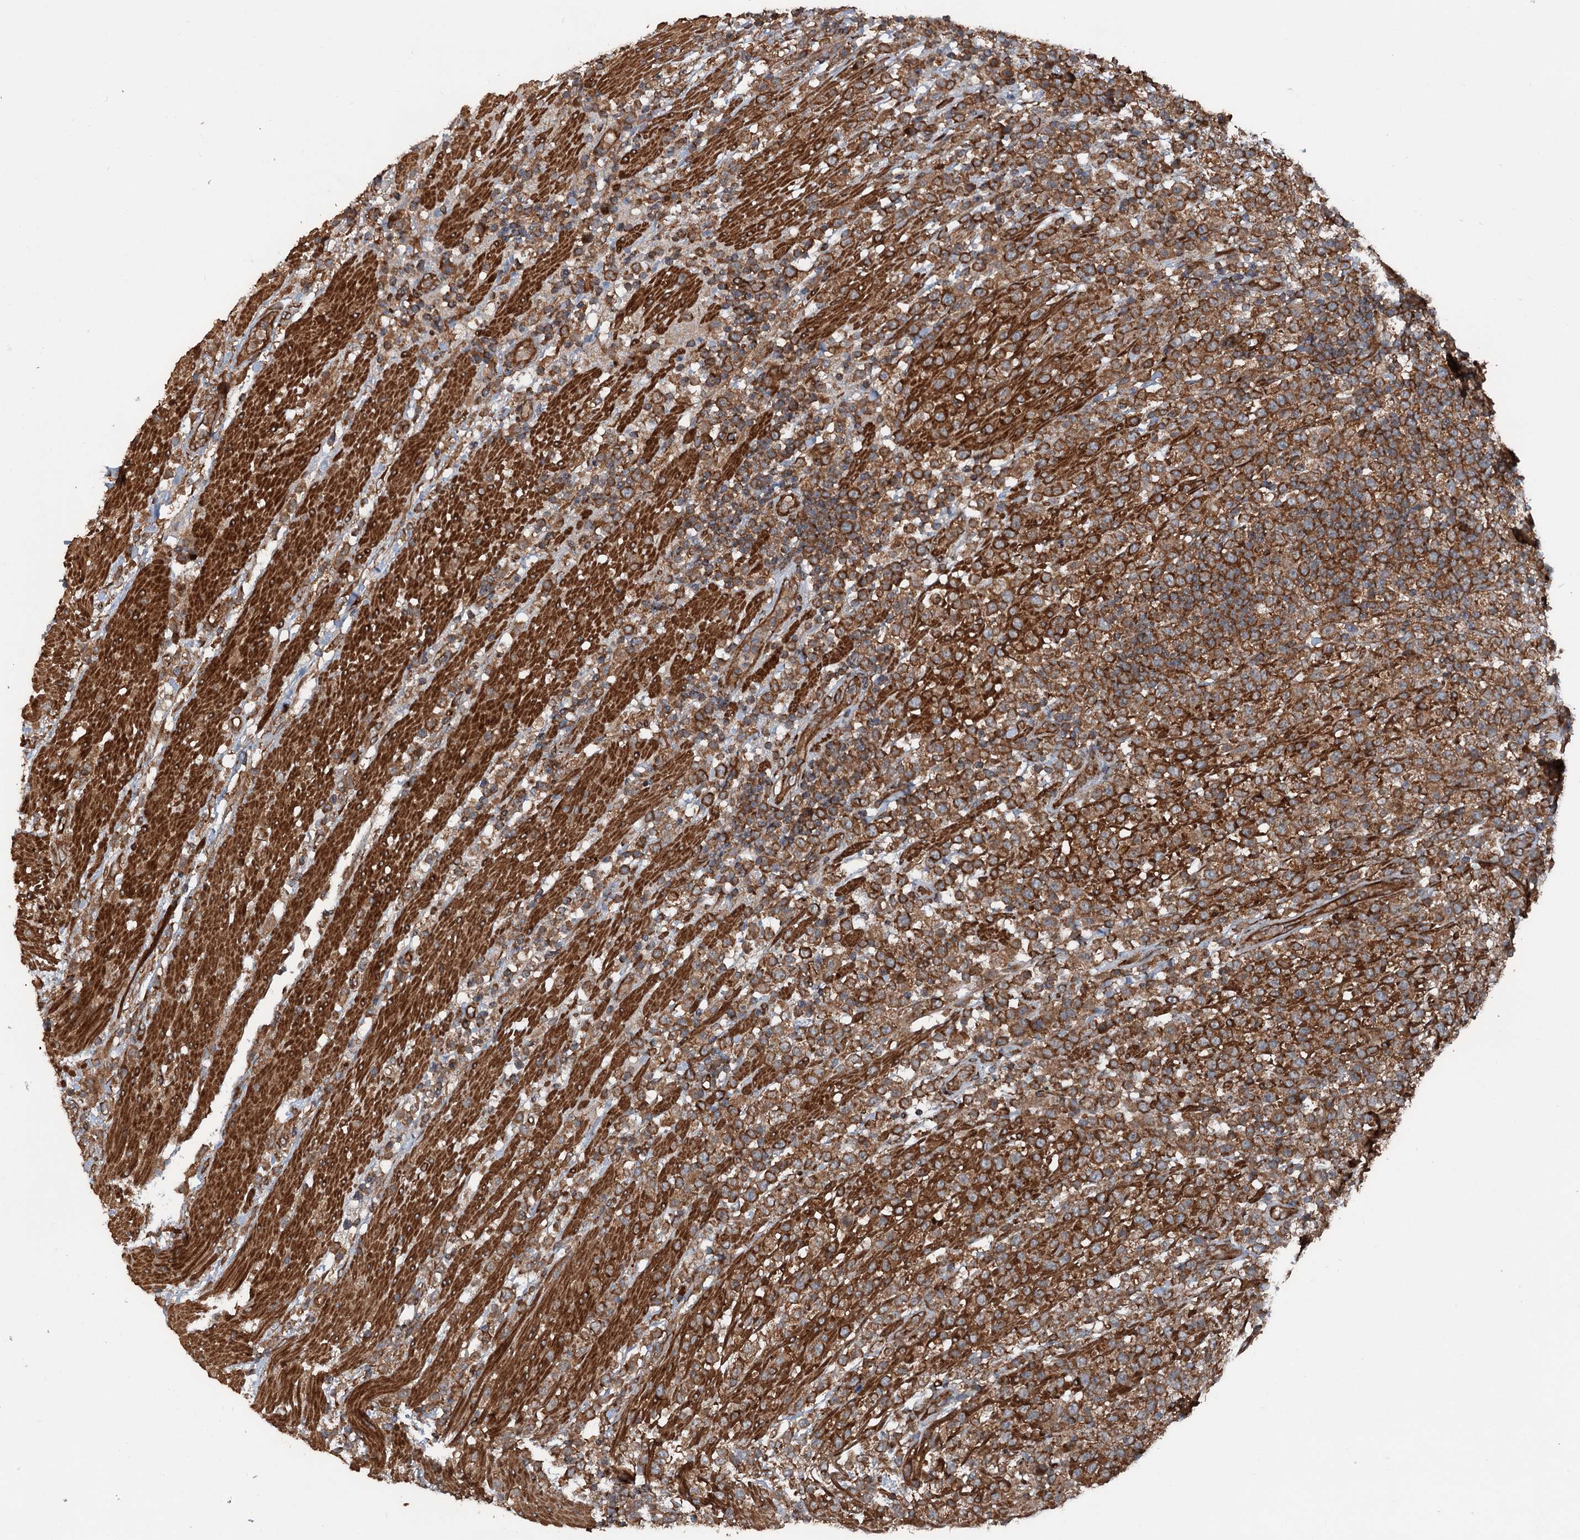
{"staining": {"intensity": "strong", "quantity": ">75%", "location": "cytoplasmic/membranous"}, "tissue": "lymphoma", "cell_type": "Tumor cells", "image_type": "cancer", "snomed": [{"axis": "morphology", "description": "Malignant lymphoma, non-Hodgkin's type, High grade"}, {"axis": "topography", "description": "Colon"}], "caption": "A histopathology image of human malignant lymphoma, non-Hodgkin's type (high-grade) stained for a protein reveals strong cytoplasmic/membranous brown staining in tumor cells.", "gene": "RNF214", "patient": {"sex": "female", "age": 53}}